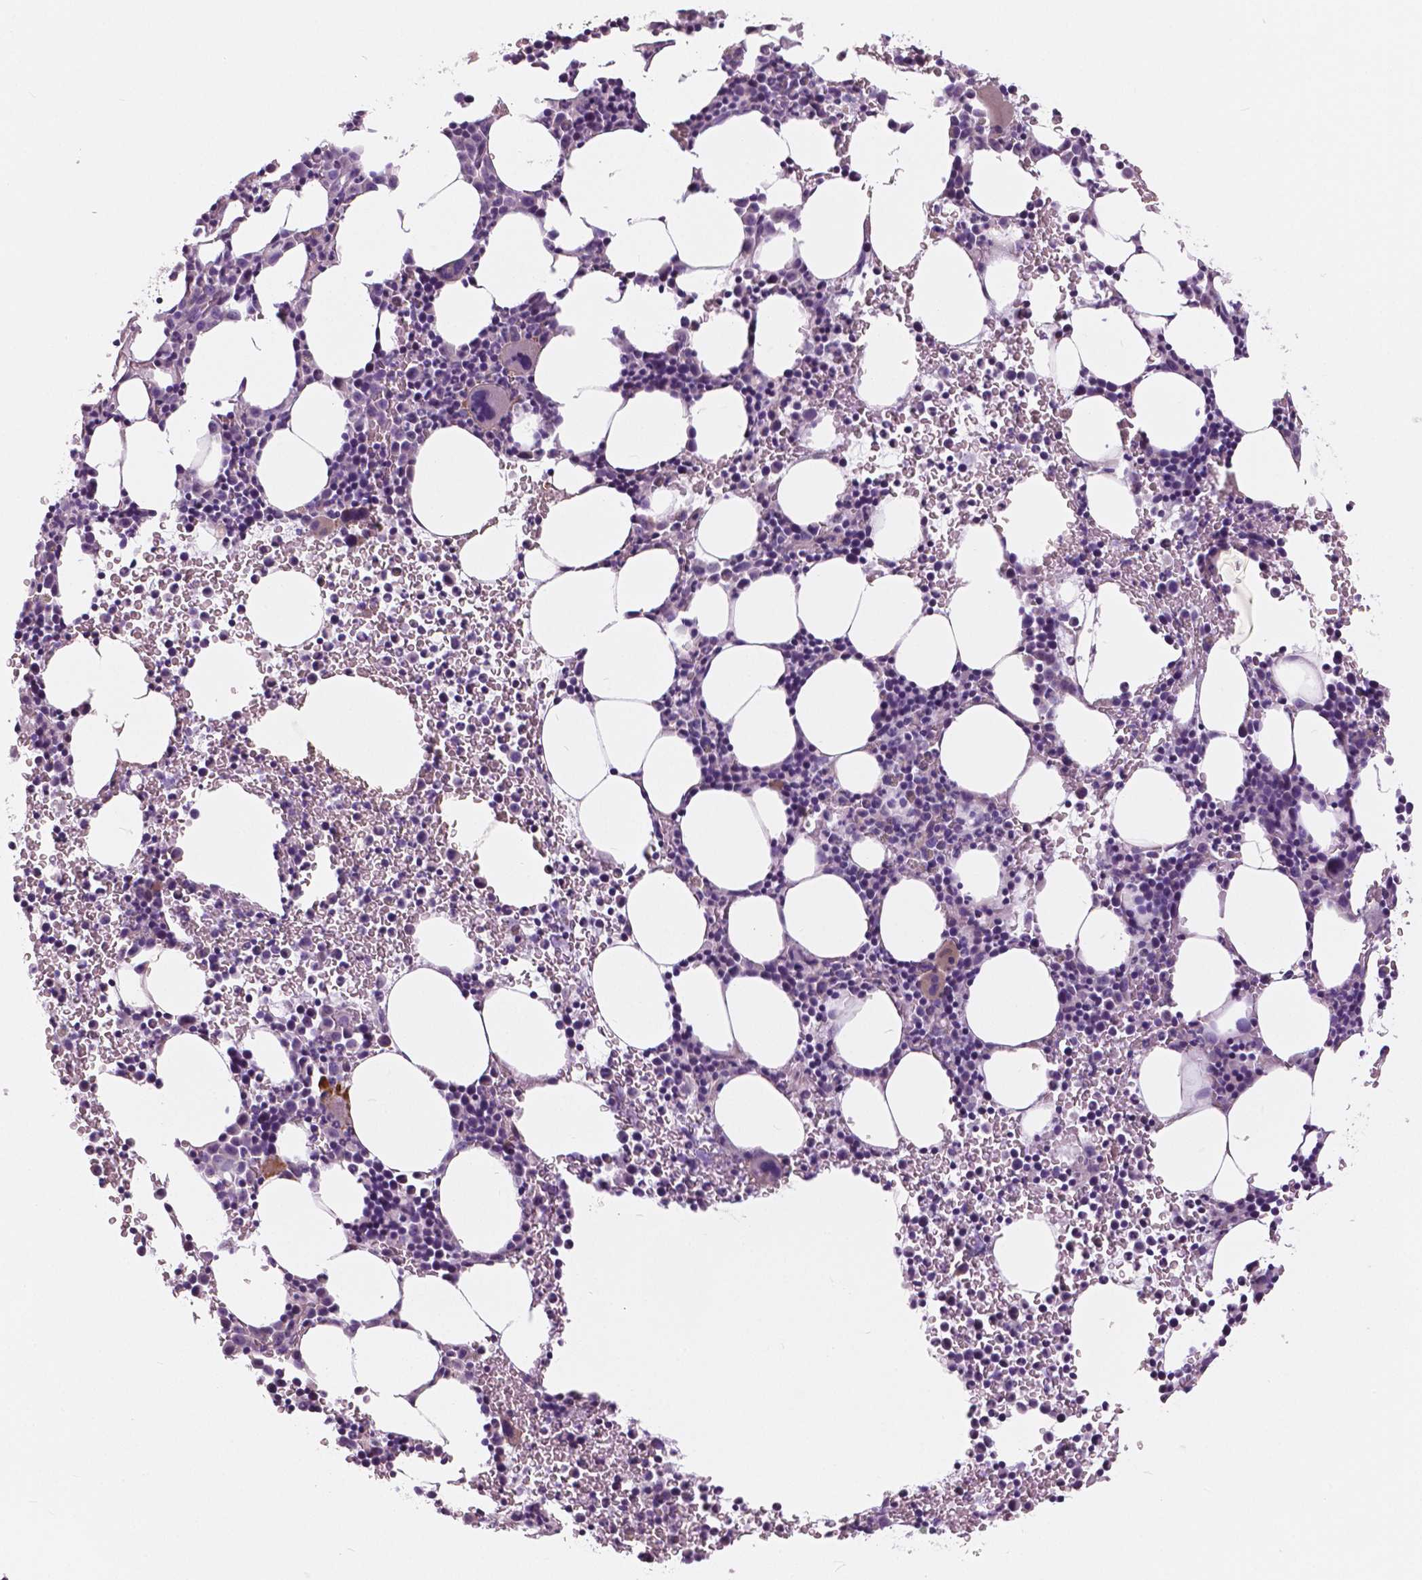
{"staining": {"intensity": "negative", "quantity": "none", "location": "none"}, "tissue": "bone marrow", "cell_type": "Hematopoietic cells", "image_type": "normal", "snomed": [{"axis": "morphology", "description": "Normal tissue, NOS"}, {"axis": "topography", "description": "Bone marrow"}], "caption": "DAB (3,3'-diaminobenzidine) immunohistochemical staining of normal bone marrow reveals no significant staining in hematopoietic cells.", "gene": "SERPINI1", "patient": {"sex": "male", "age": 58}}